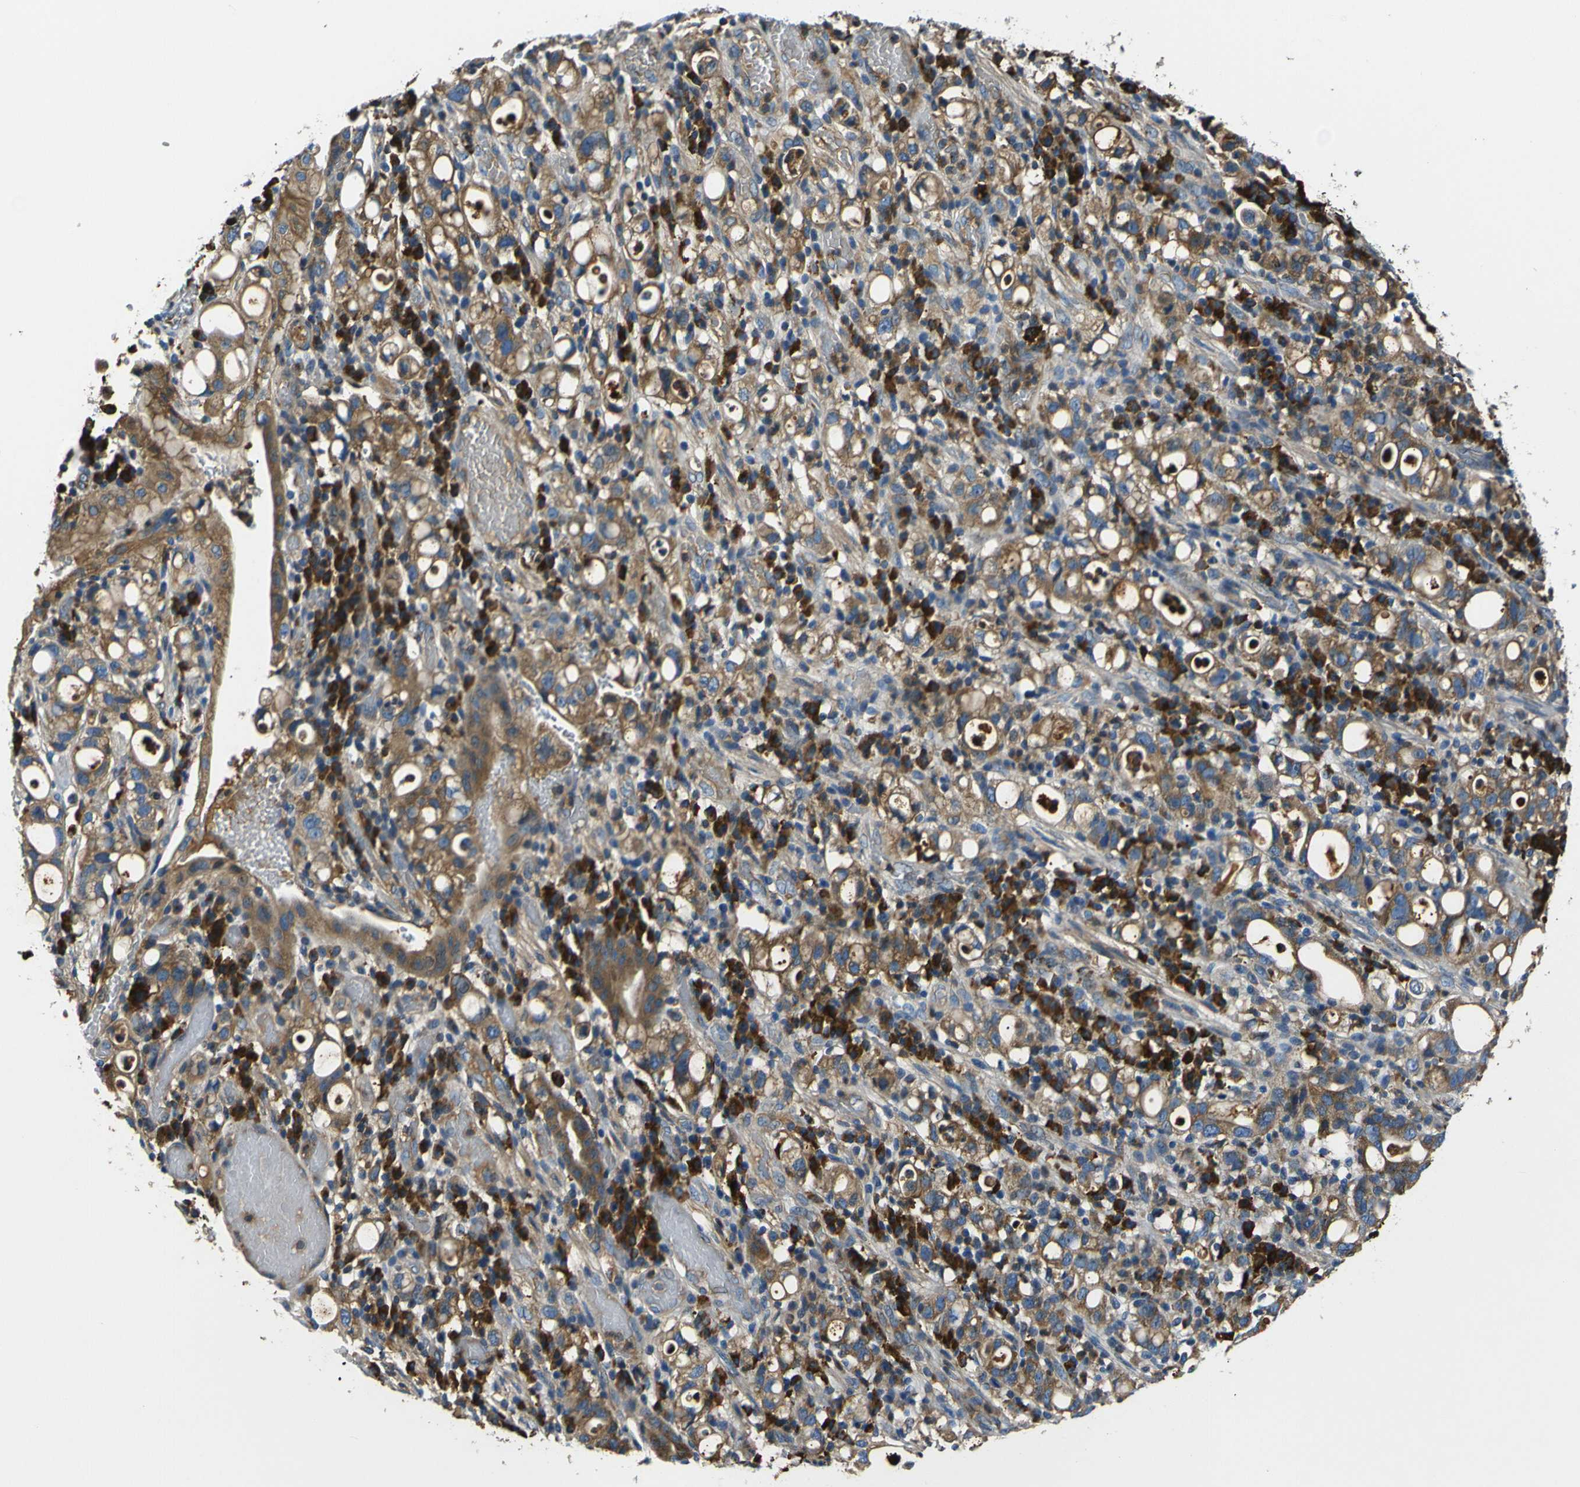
{"staining": {"intensity": "moderate", "quantity": ">75%", "location": "cytoplasmic/membranous"}, "tissue": "stomach cancer", "cell_type": "Tumor cells", "image_type": "cancer", "snomed": [{"axis": "morphology", "description": "Adenocarcinoma, NOS"}, {"axis": "topography", "description": "Stomach"}], "caption": "Human stomach adenocarcinoma stained with a brown dye demonstrates moderate cytoplasmic/membranous positive expression in approximately >75% of tumor cells.", "gene": "RAB1B", "patient": {"sex": "female", "age": 75}}